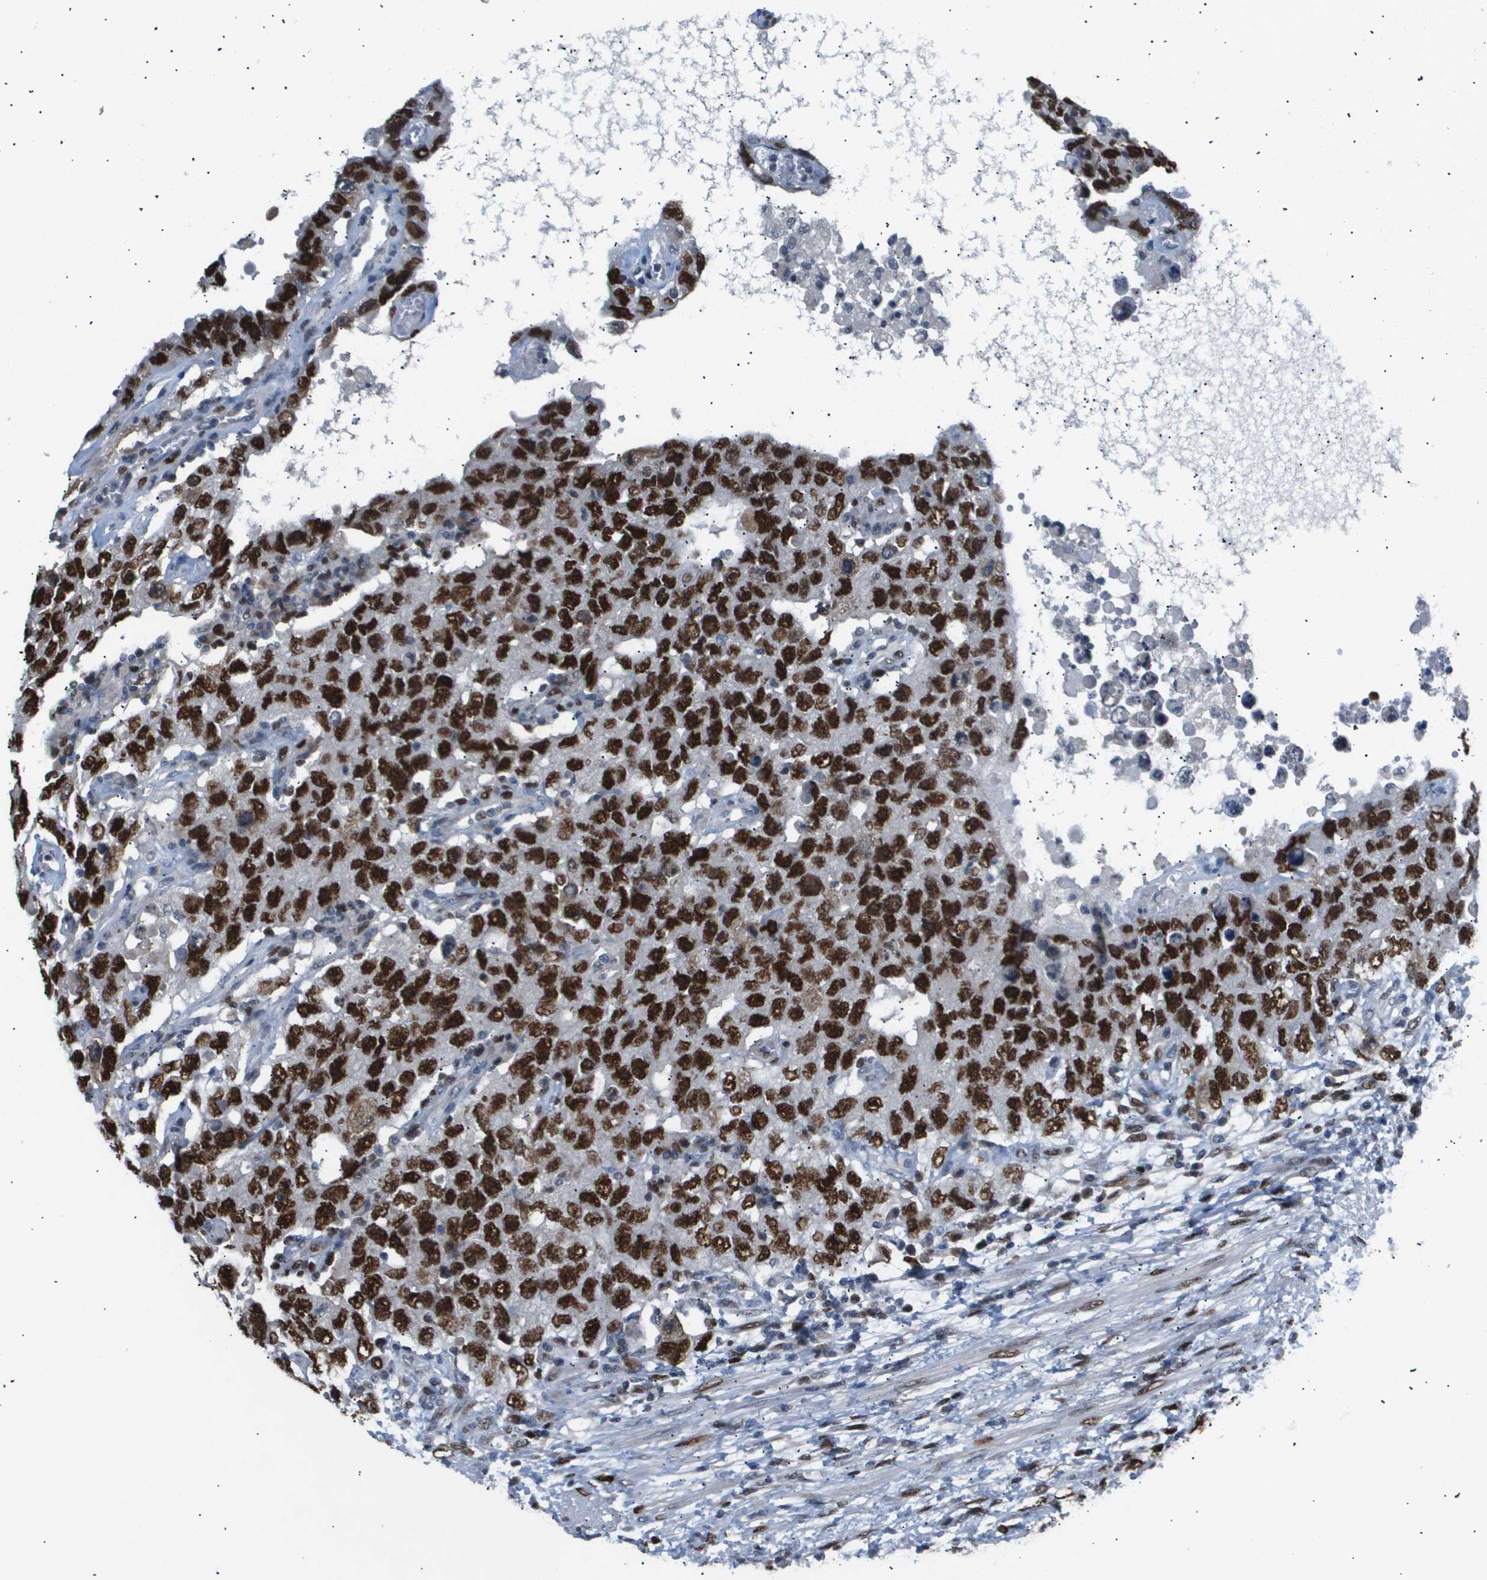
{"staining": {"intensity": "strong", "quantity": ">75%", "location": "nuclear"}, "tissue": "testis cancer", "cell_type": "Tumor cells", "image_type": "cancer", "snomed": [{"axis": "morphology", "description": "Carcinoma, Embryonal, NOS"}, {"axis": "topography", "description": "Testis"}], "caption": "Embryonal carcinoma (testis) stained with a brown dye displays strong nuclear positive staining in about >75% of tumor cells.", "gene": "ANAPC2", "patient": {"sex": "male", "age": 26}}